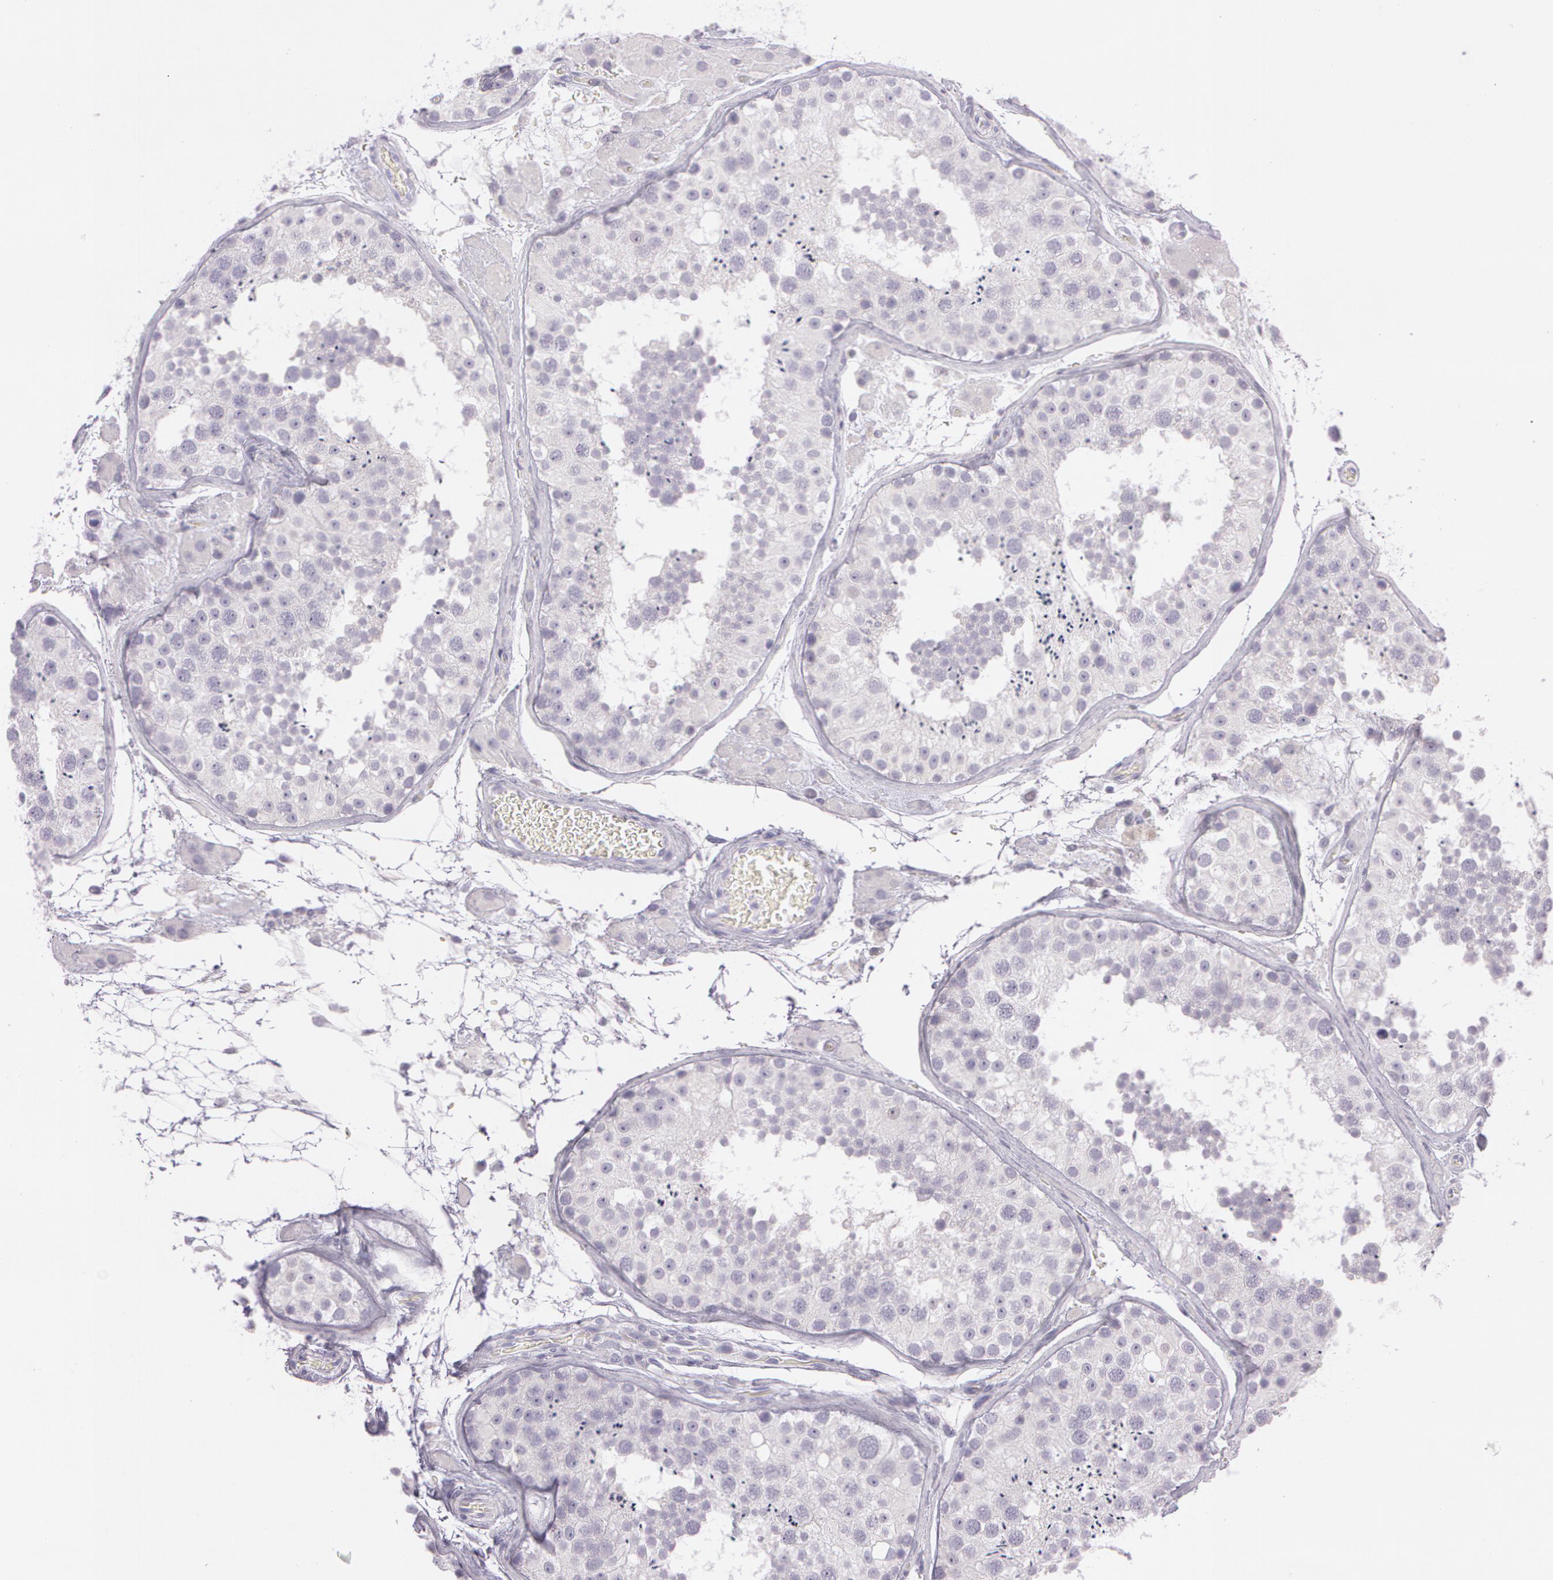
{"staining": {"intensity": "negative", "quantity": "none", "location": "none"}, "tissue": "testis", "cell_type": "Cells in seminiferous ducts", "image_type": "normal", "snomed": [{"axis": "morphology", "description": "Normal tissue, NOS"}, {"axis": "topography", "description": "Testis"}], "caption": "There is no significant positivity in cells in seminiferous ducts of testis. (IHC, brightfield microscopy, high magnification).", "gene": "OTC", "patient": {"sex": "male", "age": 26}}